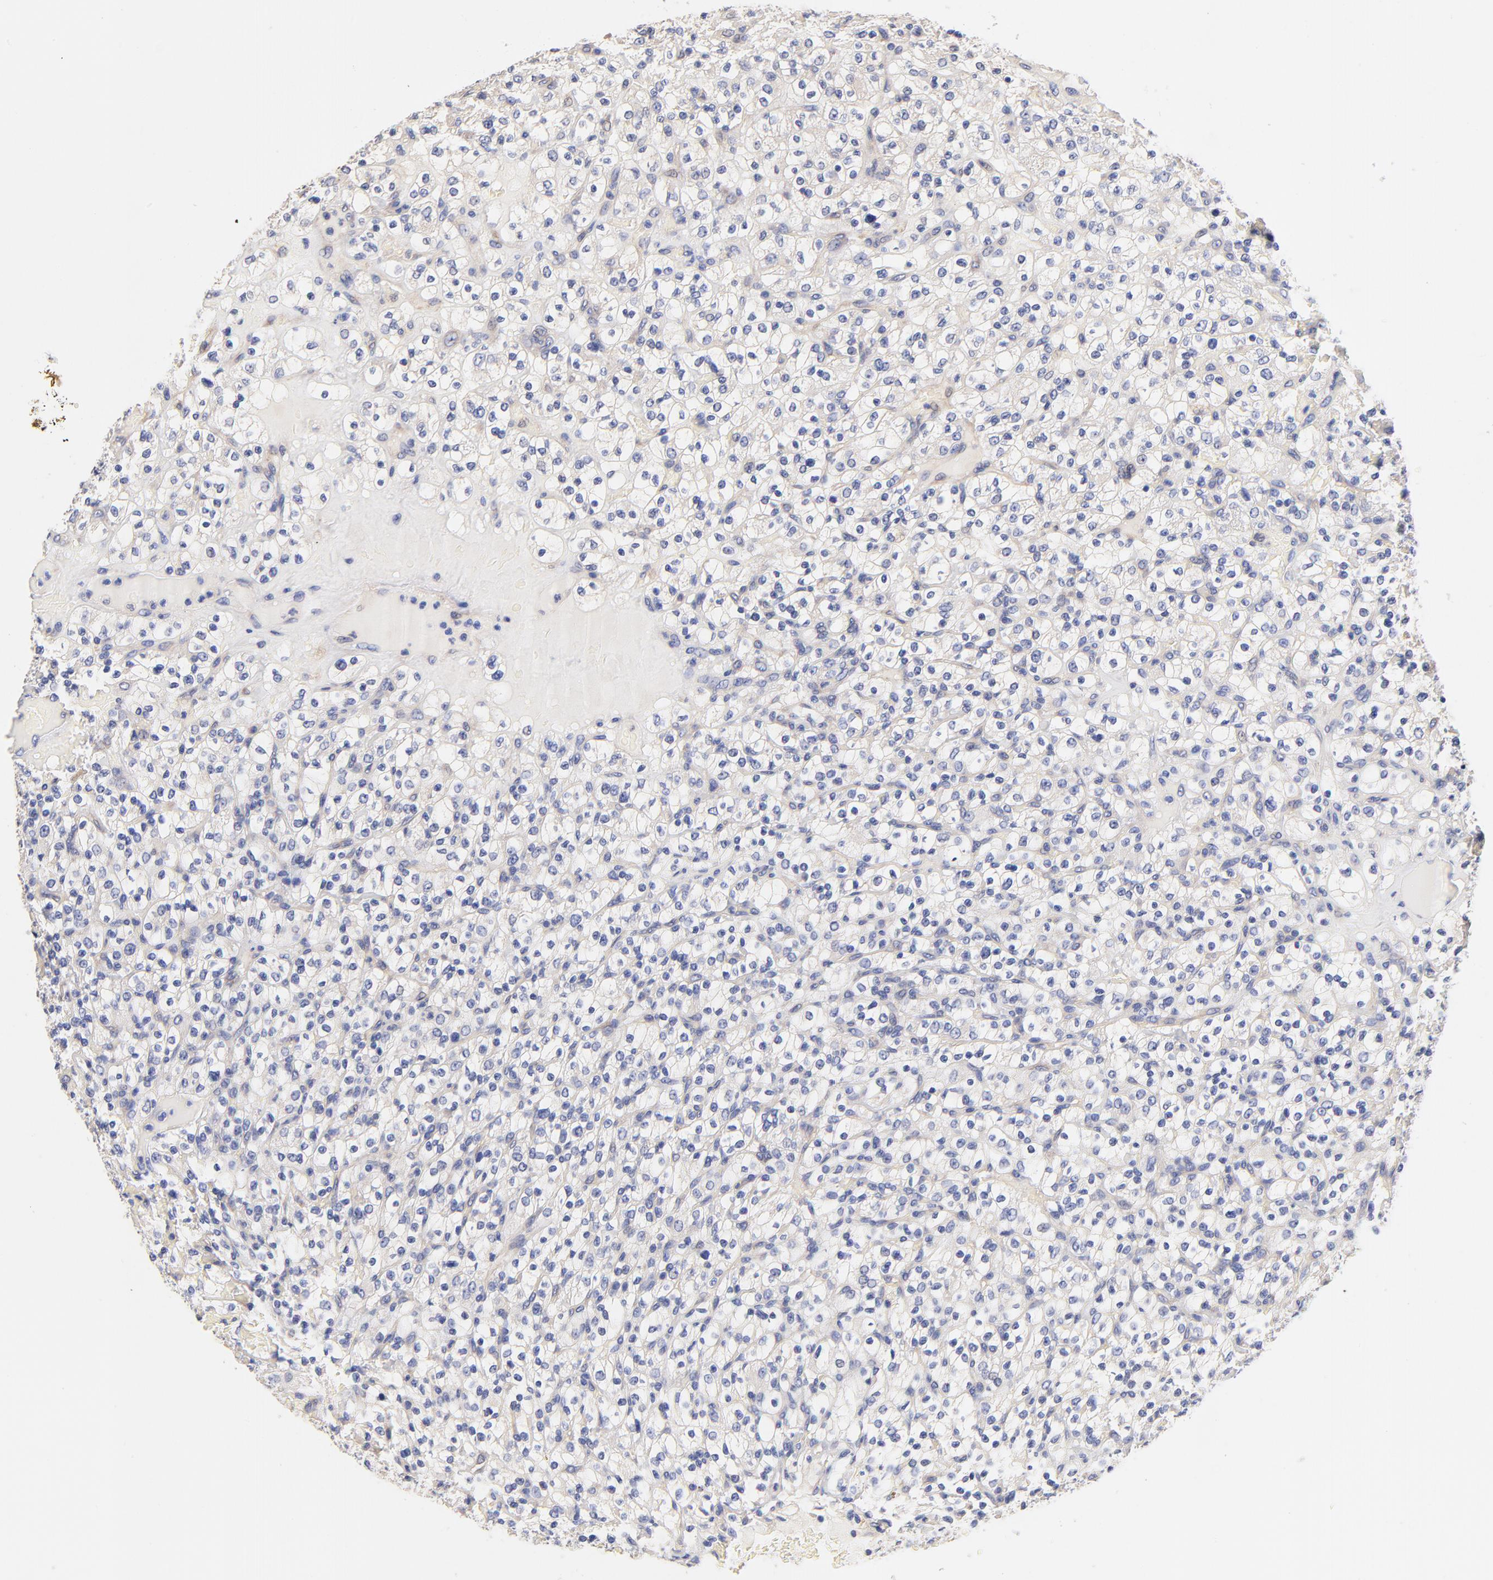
{"staining": {"intensity": "negative", "quantity": "none", "location": "none"}, "tissue": "renal cancer", "cell_type": "Tumor cells", "image_type": "cancer", "snomed": [{"axis": "morphology", "description": "Normal tissue, NOS"}, {"axis": "morphology", "description": "Adenocarcinoma, NOS"}, {"axis": "topography", "description": "Kidney"}], "caption": "Tumor cells are negative for protein expression in human renal adenocarcinoma. The staining is performed using DAB (3,3'-diaminobenzidine) brown chromogen with nuclei counter-stained in using hematoxylin.", "gene": "HS3ST1", "patient": {"sex": "female", "age": 72}}